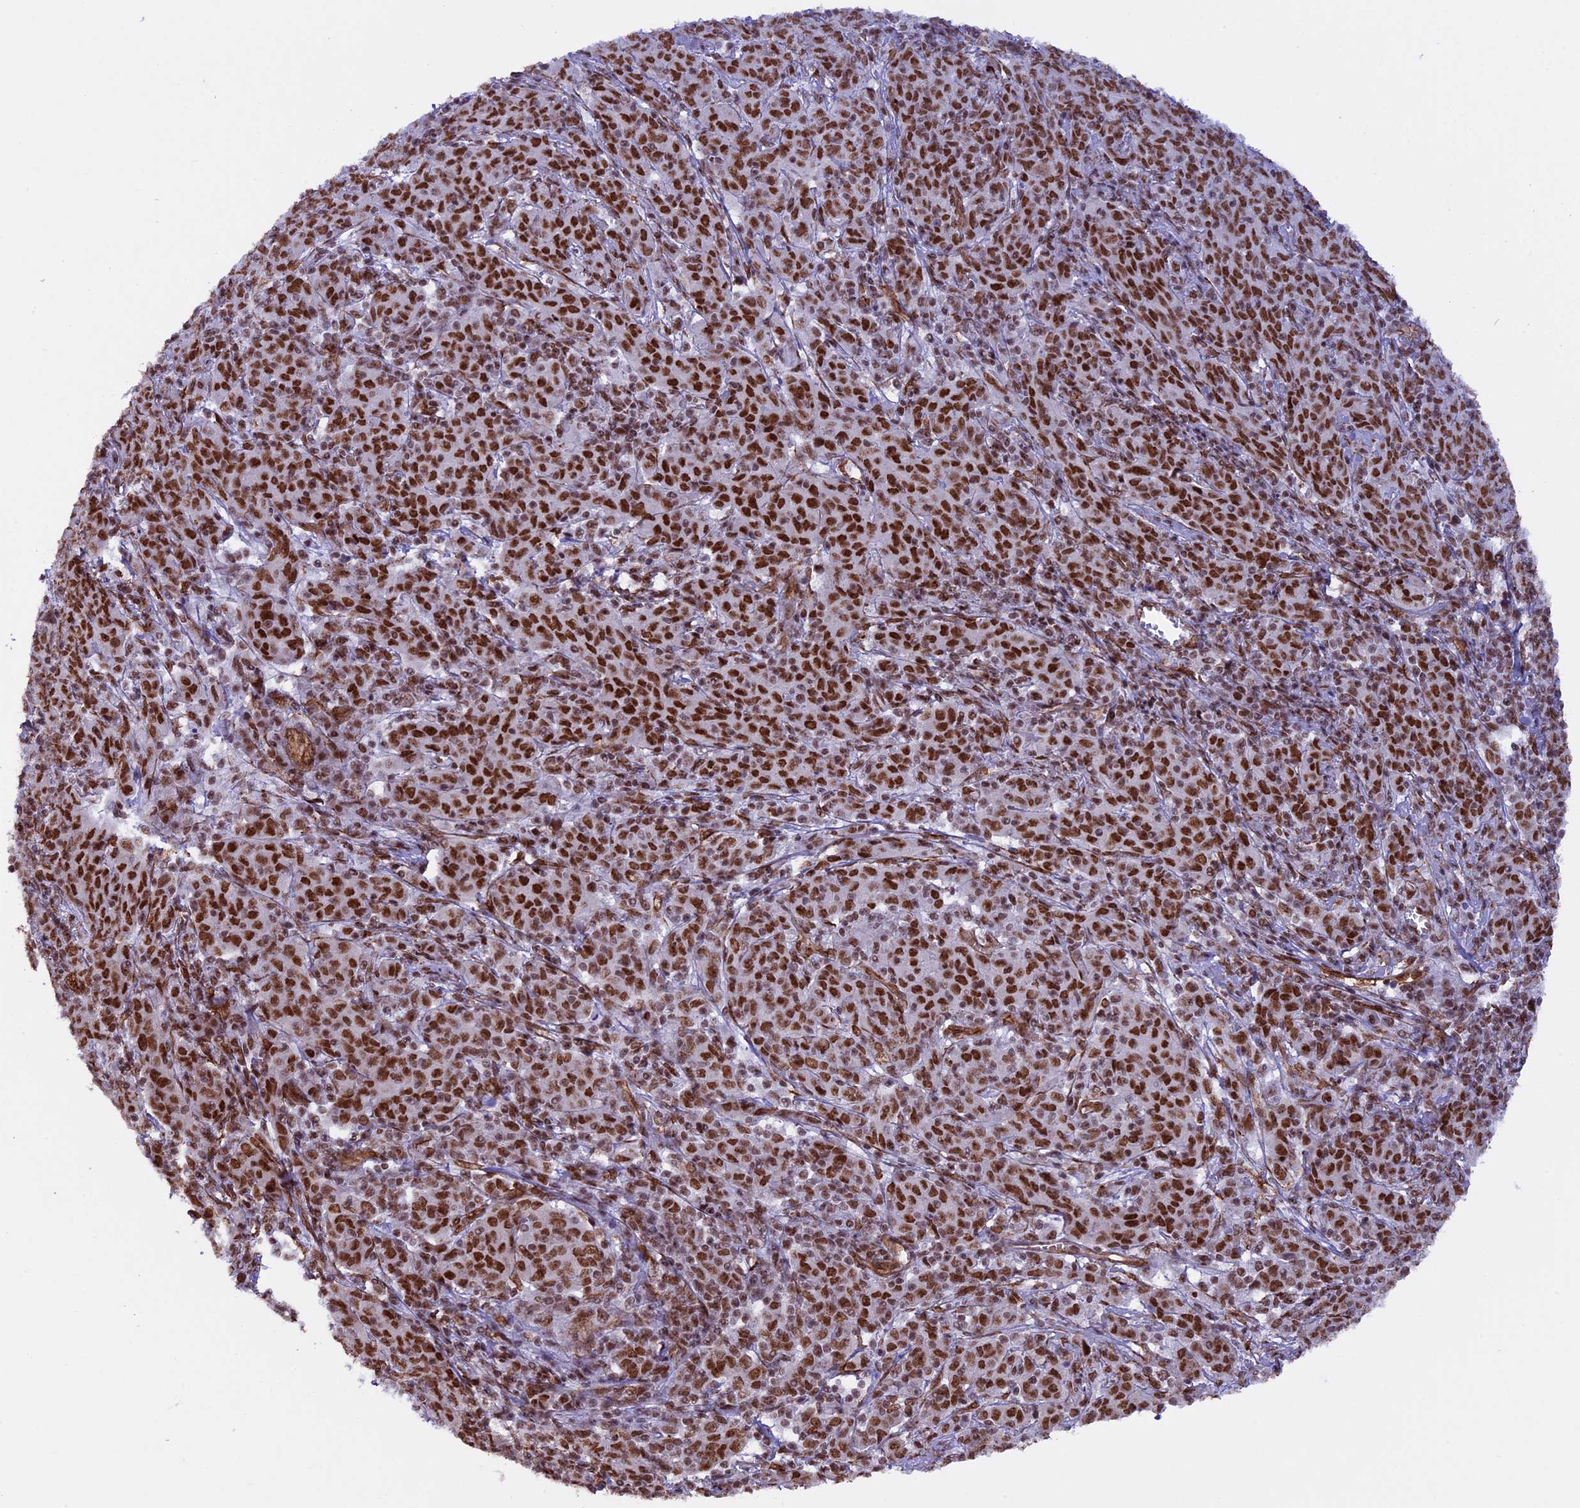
{"staining": {"intensity": "strong", "quantity": ">75%", "location": "nuclear"}, "tissue": "cervical cancer", "cell_type": "Tumor cells", "image_type": "cancer", "snomed": [{"axis": "morphology", "description": "Squamous cell carcinoma, NOS"}, {"axis": "topography", "description": "Cervix"}], "caption": "Brown immunohistochemical staining in human squamous cell carcinoma (cervical) shows strong nuclear expression in approximately >75% of tumor cells.", "gene": "MPHOSPH8", "patient": {"sex": "female", "age": 67}}